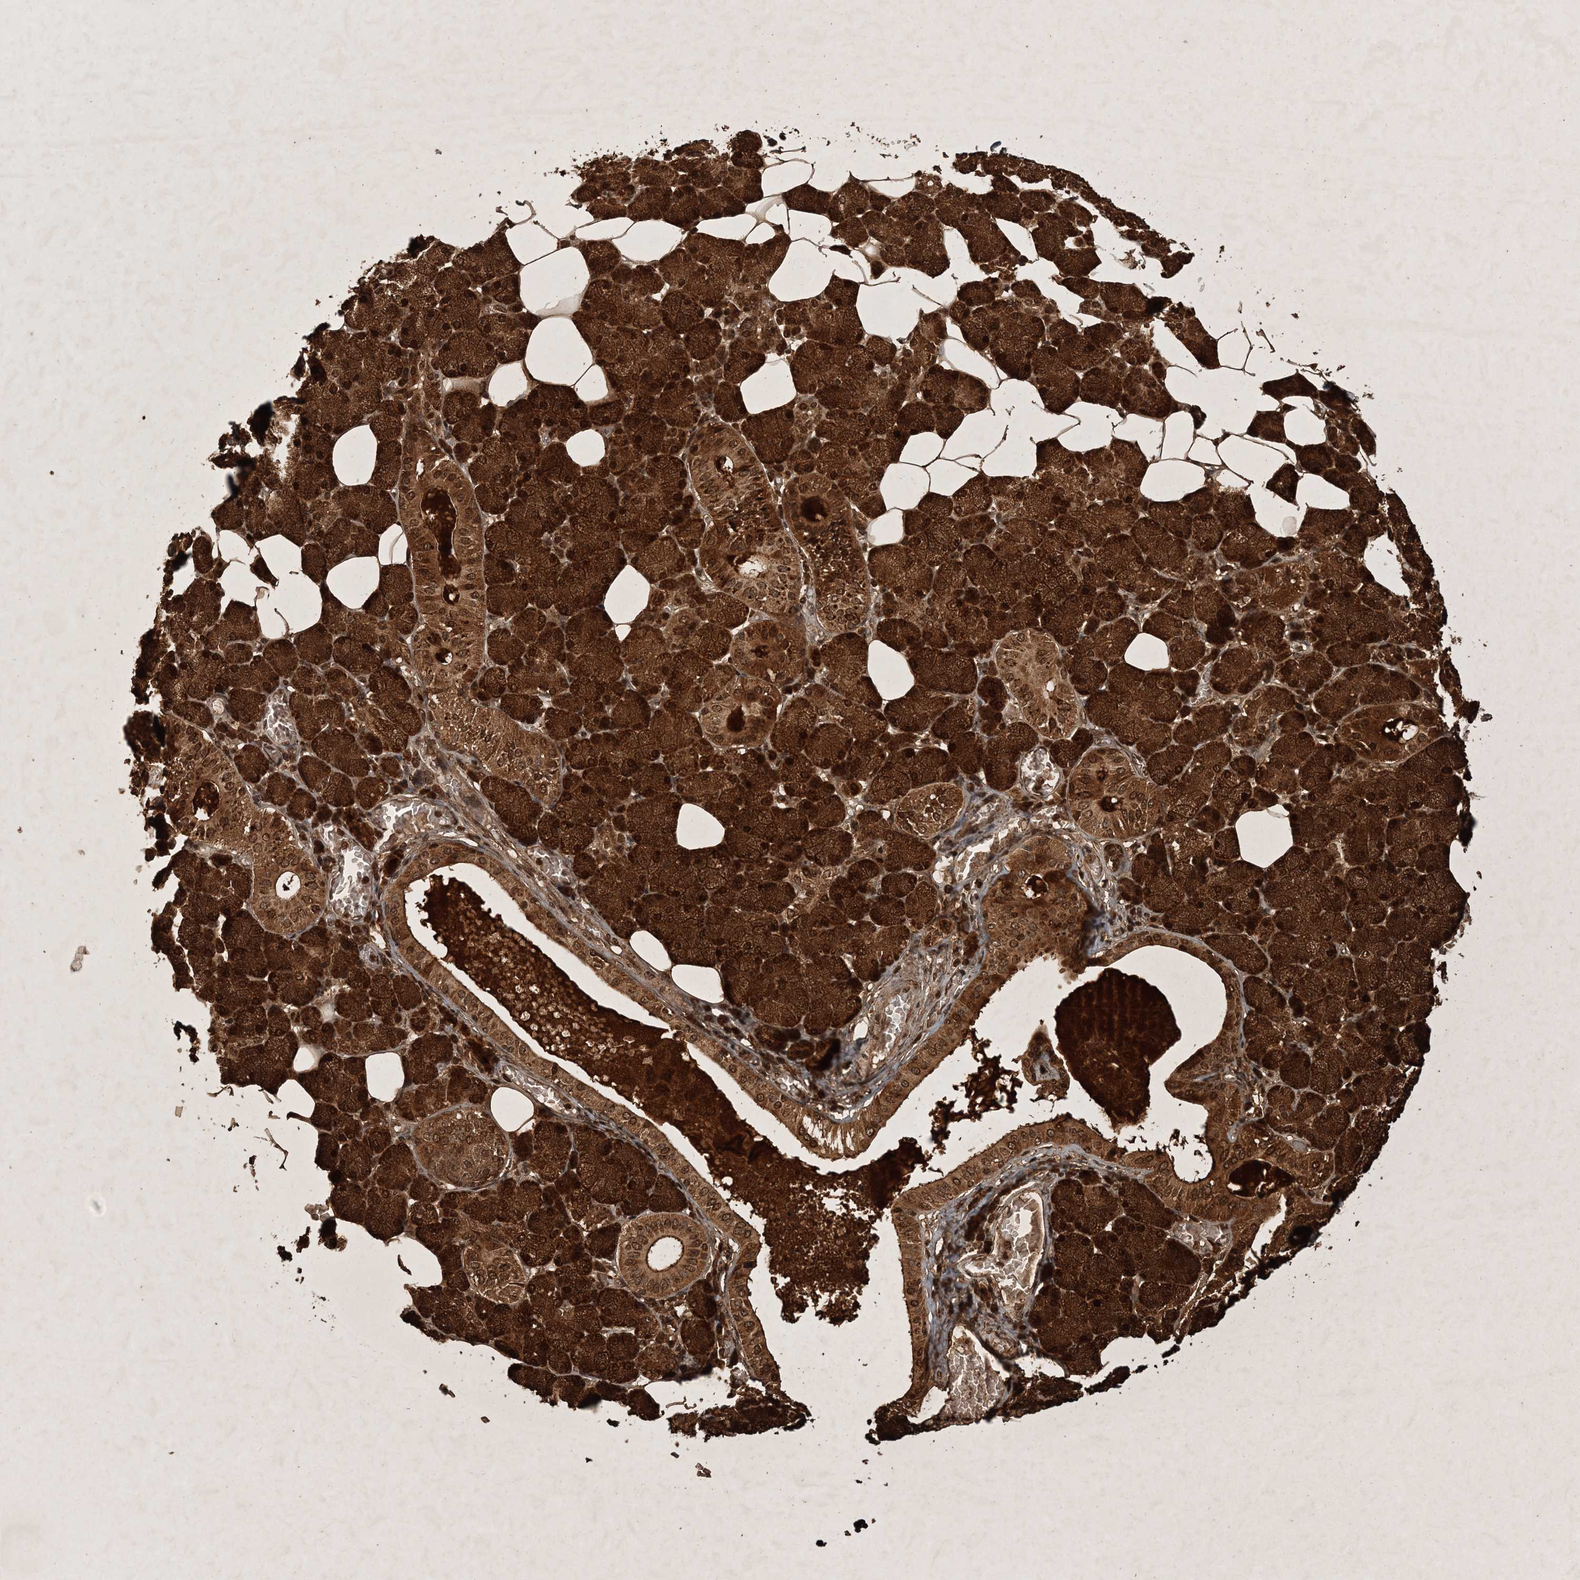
{"staining": {"intensity": "strong", "quantity": ">75%", "location": "cytoplasmic/membranous,nuclear"}, "tissue": "salivary gland", "cell_type": "Glandular cells", "image_type": "normal", "snomed": [{"axis": "morphology", "description": "Normal tissue, NOS"}, {"axis": "topography", "description": "Salivary gland"}], "caption": "IHC of benign salivary gland shows high levels of strong cytoplasmic/membranous,nuclear expression in approximately >75% of glandular cells.", "gene": "RAB14", "patient": {"sex": "female", "age": 33}}